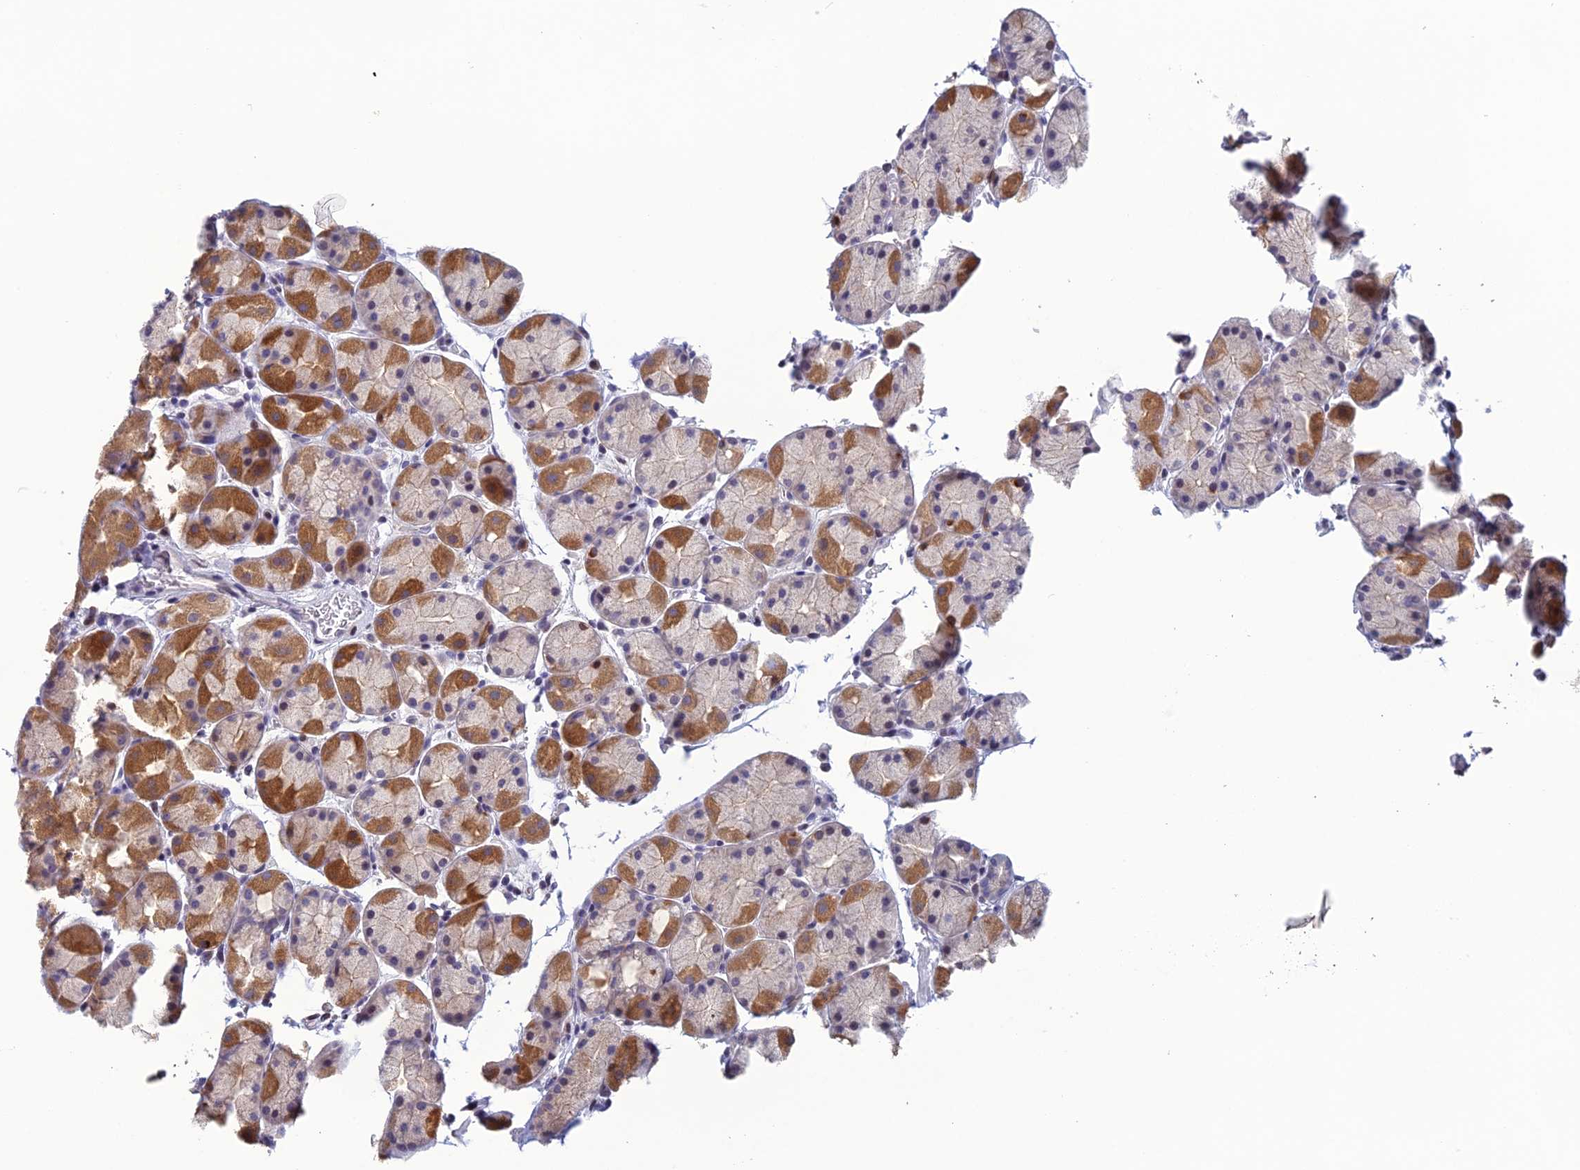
{"staining": {"intensity": "moderate", "quantity": "25%-75%", "location": "cytoplasmic/membranous"}, "tissue": "stomach", "cell_type": "Glandular cells", "image_type": "normal", "snomed": [{"axis": "morphology", "description": "Normal tissue, NOS"}, {"axis": "topography", "description": "Stomach, upper"}, {"axis": "topography", "description": "Stomach"}], "caption": "Immunohistochemical staining of normal stomach displays 25%-75% levels of moderate cytoplasmic/membranous protein expression in approximately 25%-75% of glandular cells. (Brightfield microscopy of DAB IHC at high magnification).", "gene": "TMEM134", "patient": {"sex": "male", "age": 47}}